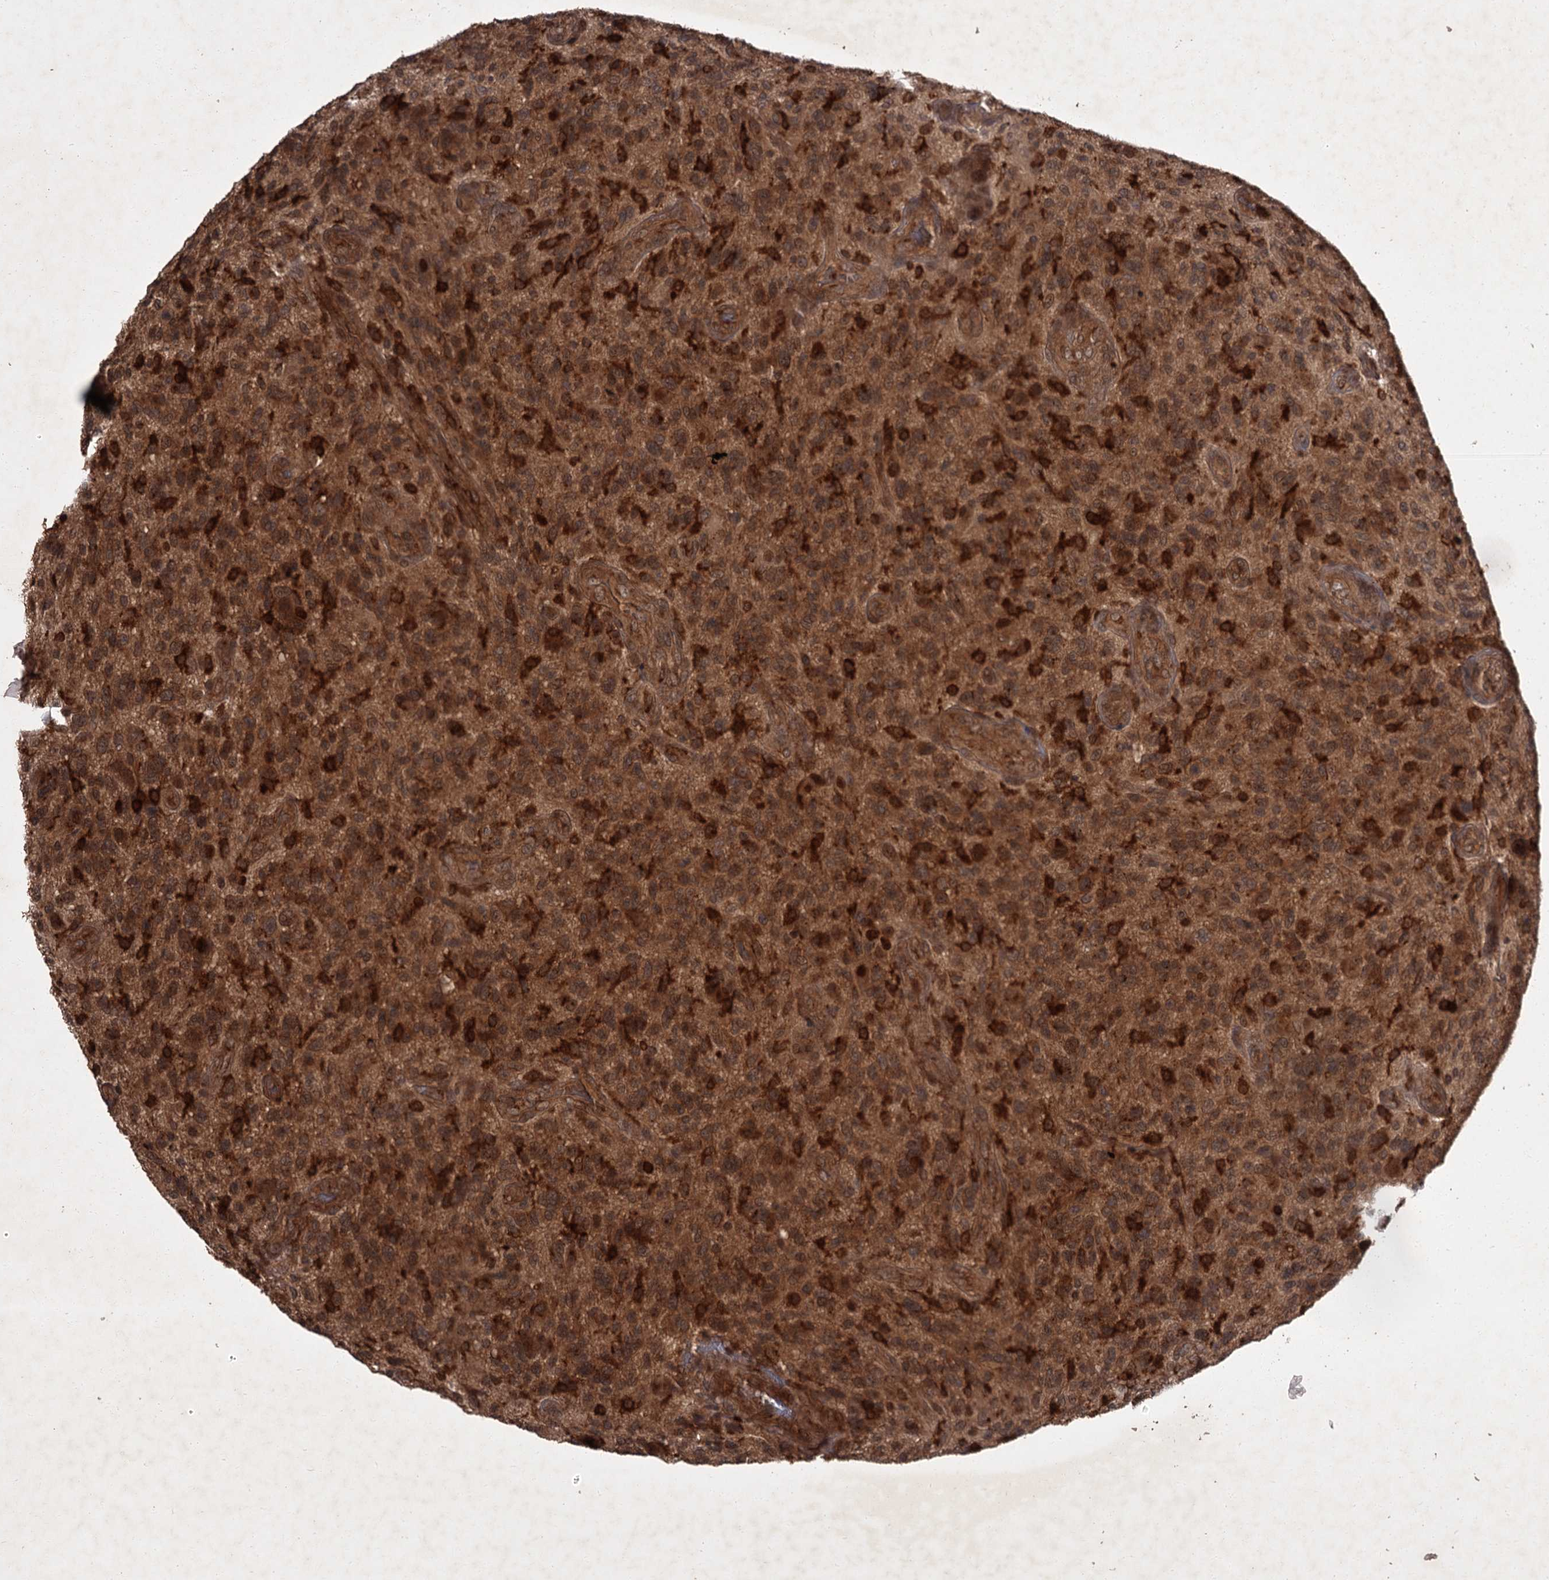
{"staining": {"intensity": "strong", "quantity": ">75%", "location": "cytoplasmic/membranous"}, "tissue": "glioma", "cell_type": "Tumor cells", "image_type": "cancer", "snomed": [{"axis": "morphology", "description": "Glioma, malignant, High grade"}, {"axis": "topography", "description": "Brain"}], "caption": "Immunohistochemical staining of malignant glioma (high-grade) shows high levels of strong cytoplasmic/membranous protein staining in about >75% of tumor cells.", "gene": "TBC1D23", "patient": {"sex": "male", "age": 47}}